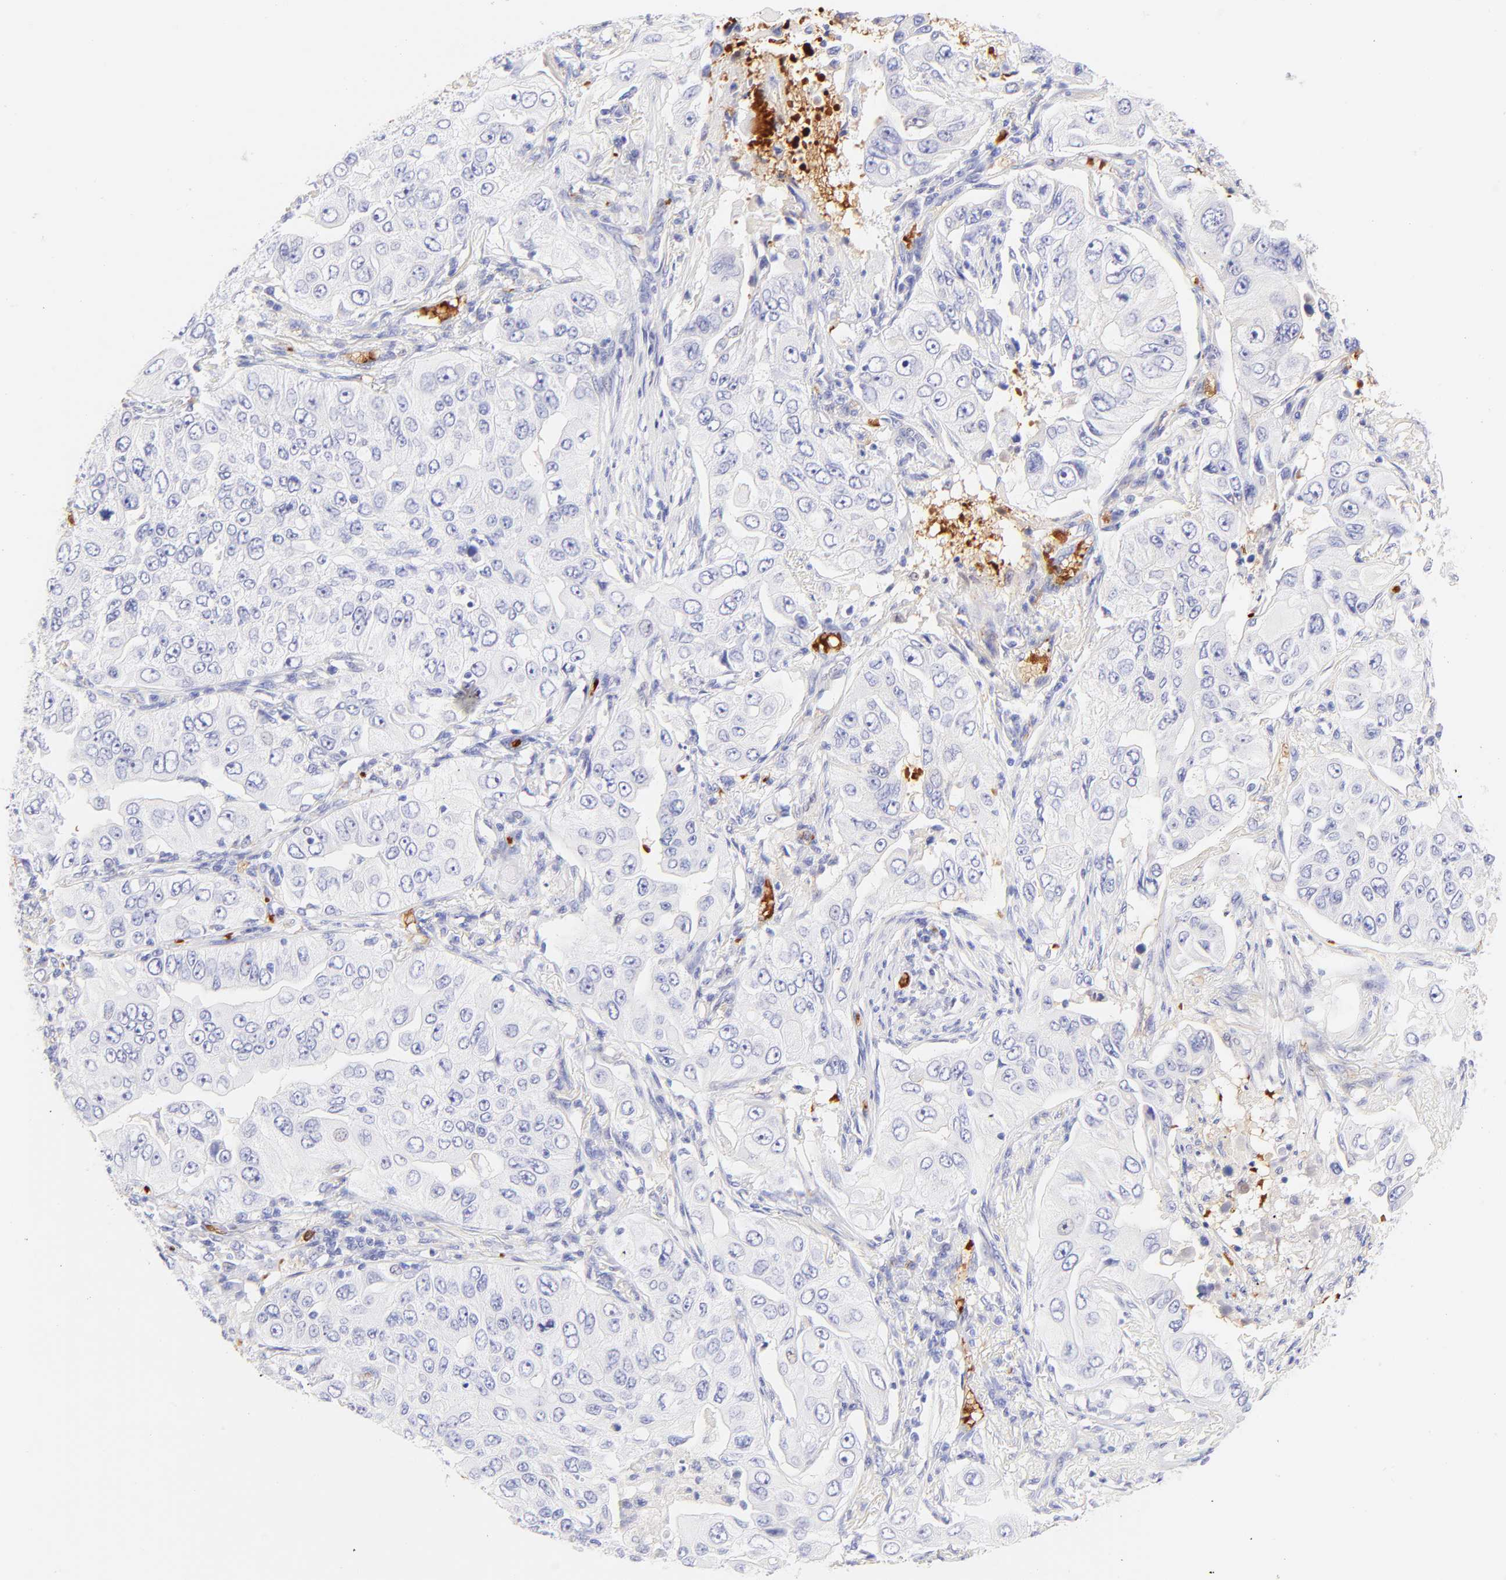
{"staining": {"intensity": "negative", "quantity": "none", "location": "none"}, "tissue": "lung cancer", "cell_type": "Tumor cells", "image_type": "cancer", "snomed": [{"axis": "morphology", "description": "Adenocarcinoma, NOS"}, {"axis": "topography", "description": "Lung"}], "caption": "Immunohistochemistry of lung cancer (adenocarcinoma) exhibits no staining in tumor cells. Nuclei are stained in blue.", "gene": "FRMPD3", "patient": {"sex": "male", "age": 84}}